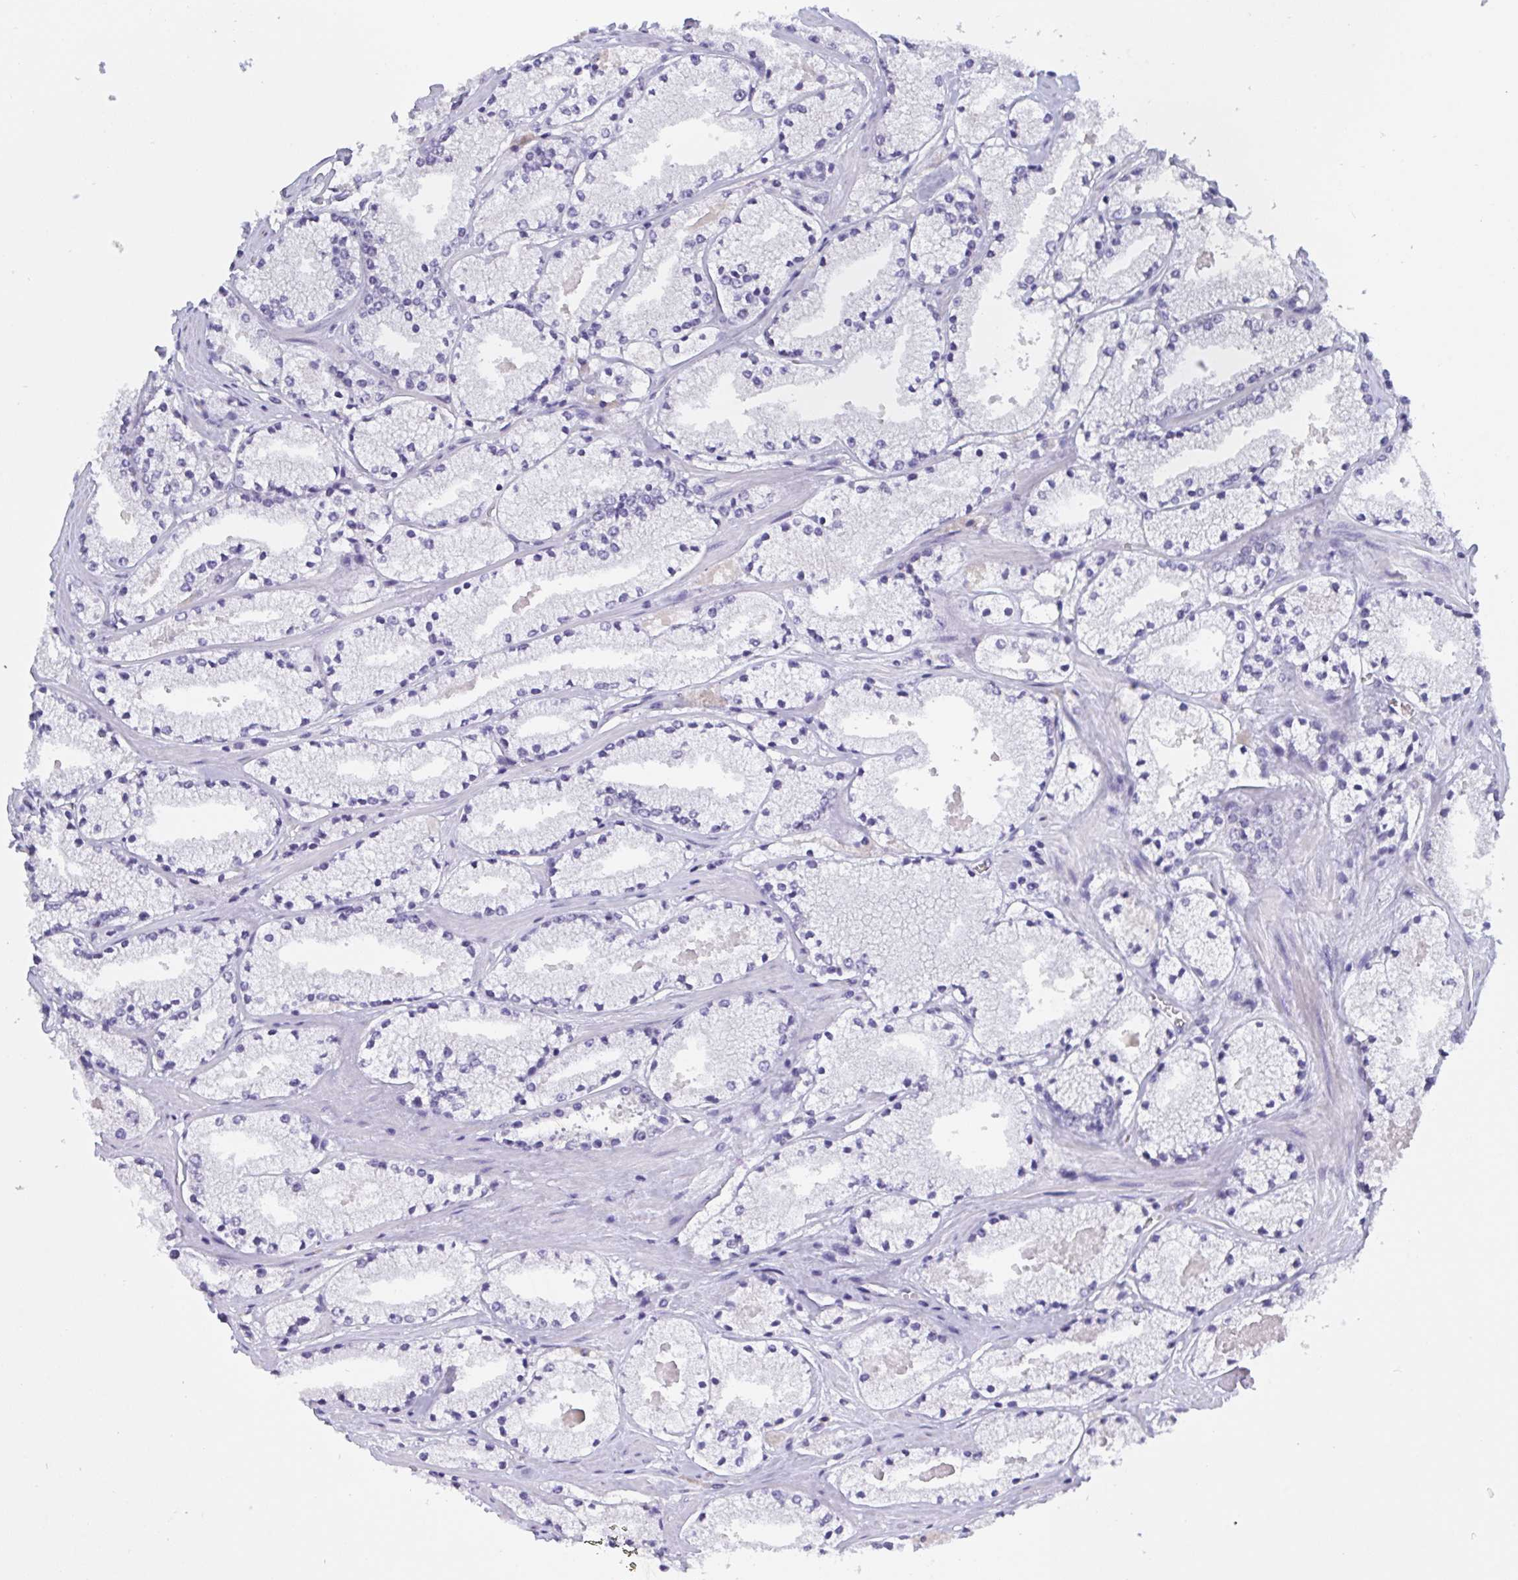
{"staining": {"intensity": "negative", "quantity": "none", "location": "none"}, "tissue": "prostate cancer", "cell_type": "Tumor cells", "image_type": "cancer", "snomed": [{"axis": "morphology", "description": "Adenocarcinoma, High grade"}, {"axis": "topography", "description": "Prostate"}], "caption": "This is an immunohistochemistry (IHC) histopathology image of human adenocarcinoma (high-grade) (prostate). There is no expression in tumor cells.", "gene": "SERPINB13", "patient": {"sex": "male", "age": 63}}